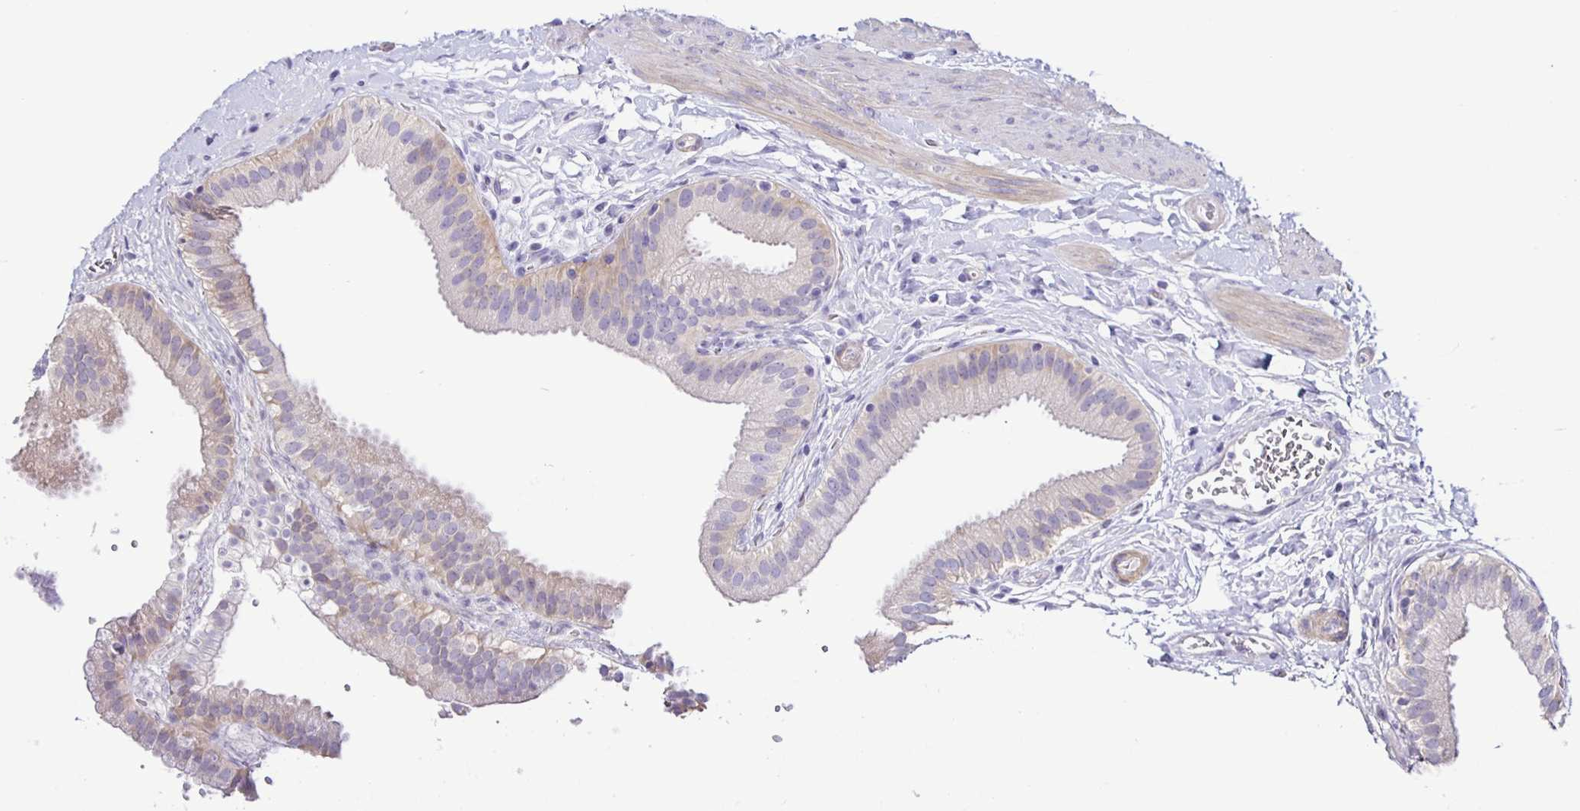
{"staining": {"intensity": "weak", "quantity": "25%-75%", "location": "cytoplasmic/membranous"}, "tissue": "gallbladder", "cell_type": "Glandular cells", "image_type": "normal", "snomed": [{"axis": "morphology", "description": "Normal tissue, NOS"}, {"axis": "topography", "description": "Gallbladder"}], "caption": "Immunohistochemical staining of benign gallbladder exhibits weak cytoplasmic/membranous protein staining in about 25%-75% of glandular cells.", "gene": "BOLL", "patient": {"sex": "female", "age": 63}}